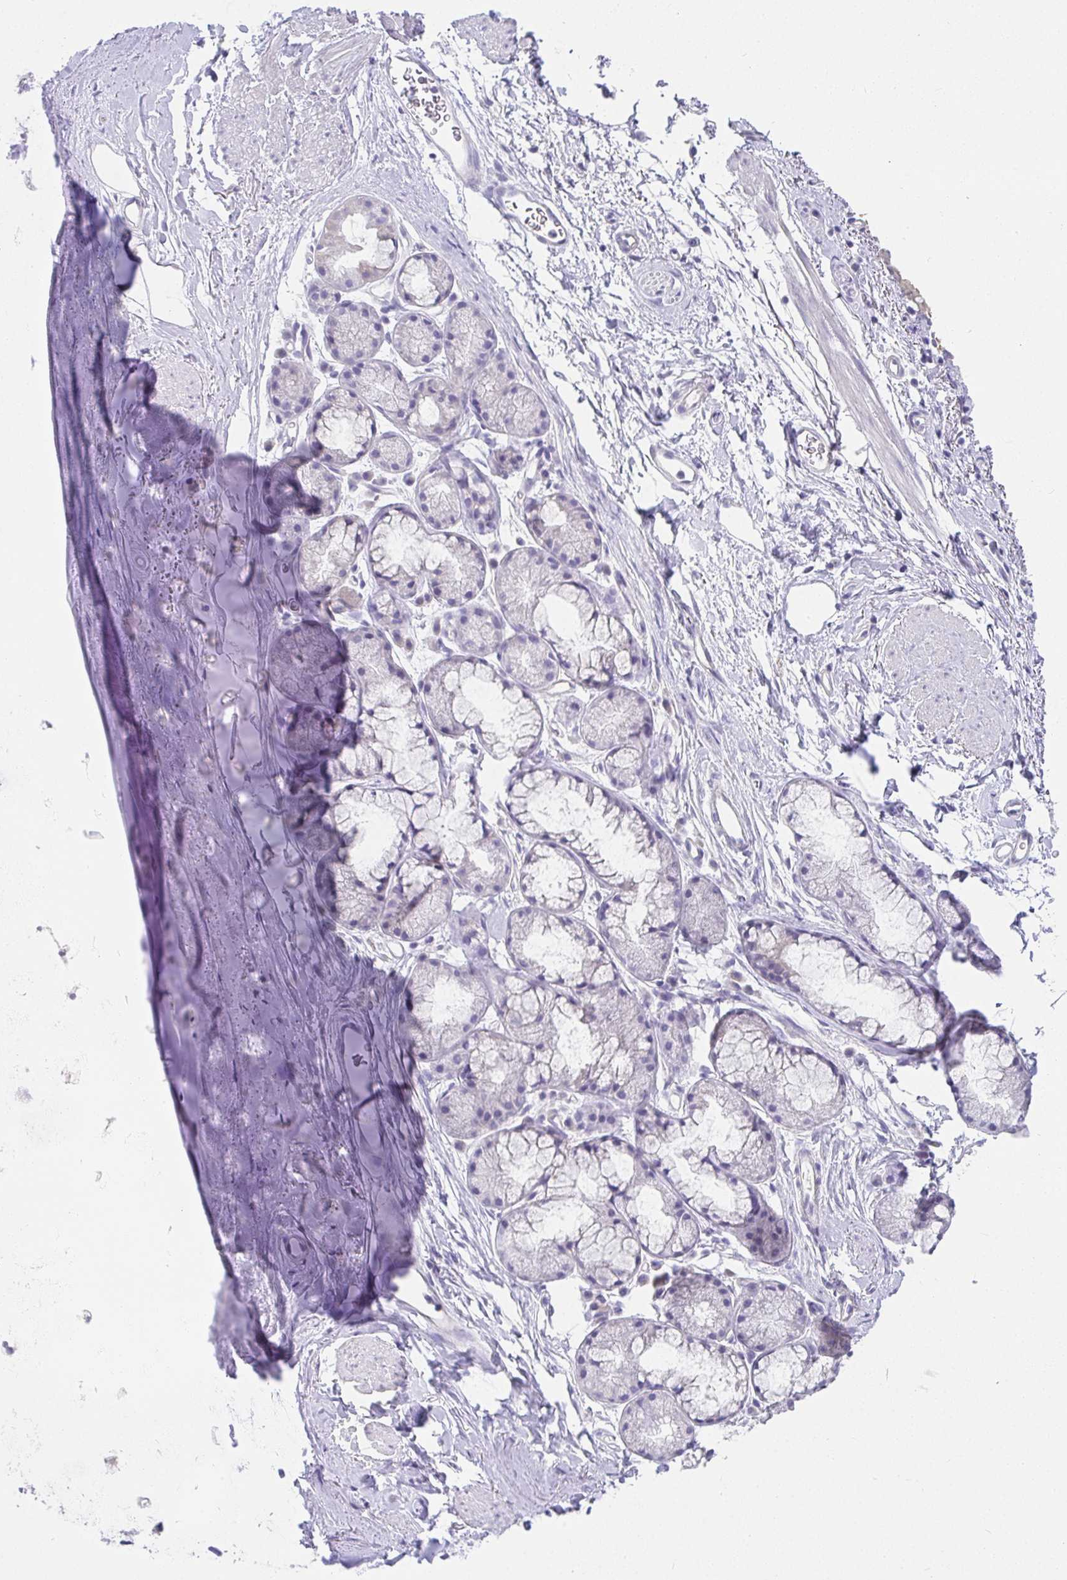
{"staining": {"intensity": "negative", "quantity": "none", "location": "none"}, "tissue": "adipose tissue", "cell_type": "Adipocytes", "image_type": "normal", "snomed": [{"axis": "morphology", "description": "Normal tissue, NOS"}, {"axis": "topography", "description": "Lymph node"}, {"axis": "topography", "description": "Cartilage tissue"}, {"axis": "topography", "description": "Bronchus"}], "caption": "A high-resolution photomicrograph shows immunohistochemistry staining of benign adipose tissue, which demonstrates no significant positivity in adipocytes.", "gene": "VGLL1", "patient": {"sex": "female", "age": 70}}